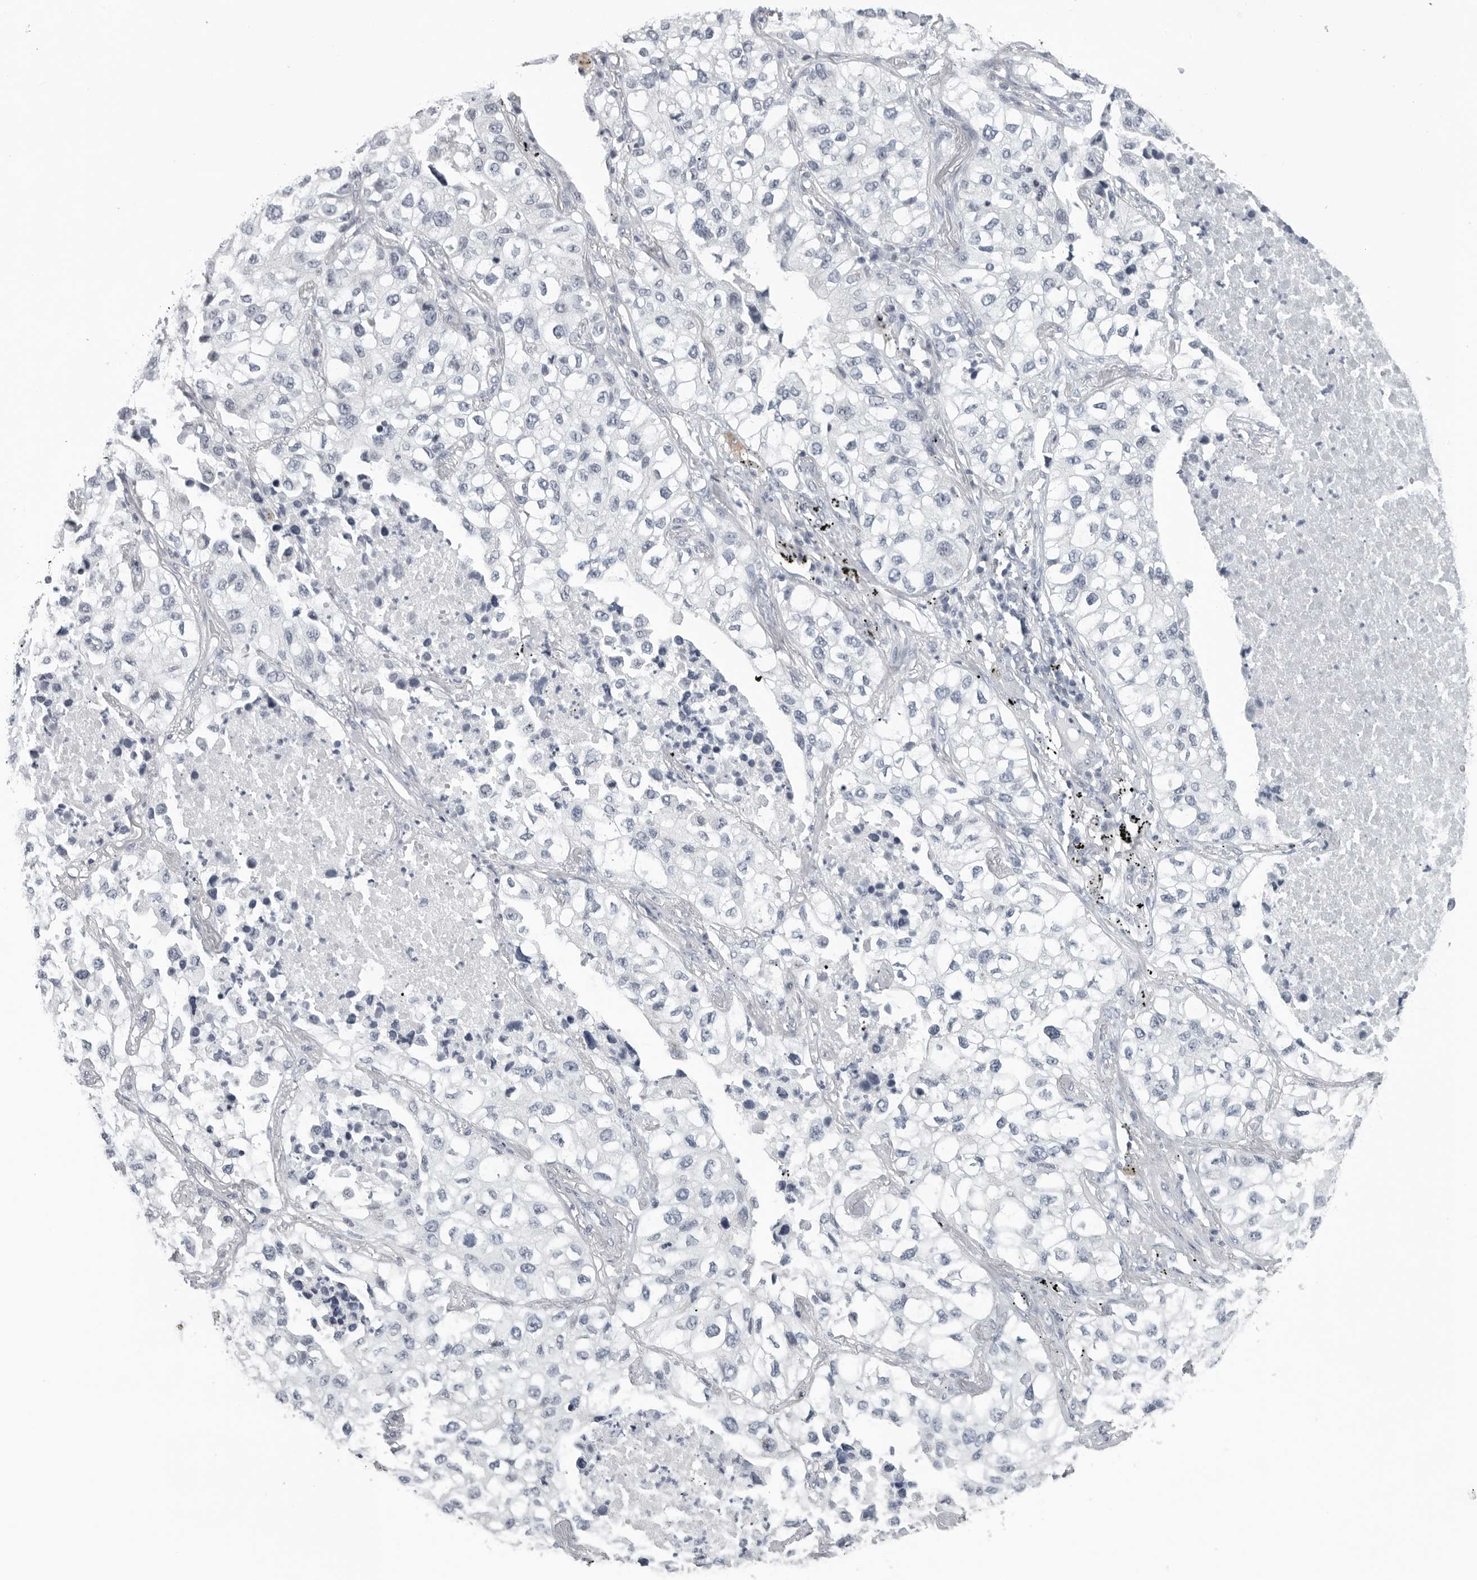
{"staining": {"intensity": "negative", "quantity": "none", "location": "none"}, "tissue": "lung cancer", "cell_type": "Tumor cells", "image_type": "cancer", "snomed": [{"axis": "morphology", "description": "Adenocarcinoma, NOS"}, {"axis": "topography", "description": "Lung"}], "caption": "Histopathology image shows no protein positivity in tumor cells of adenocarcinoma (lung) tissue.", "gene": "OPLAH", "patient": {"sex": "male", "age": 63}}